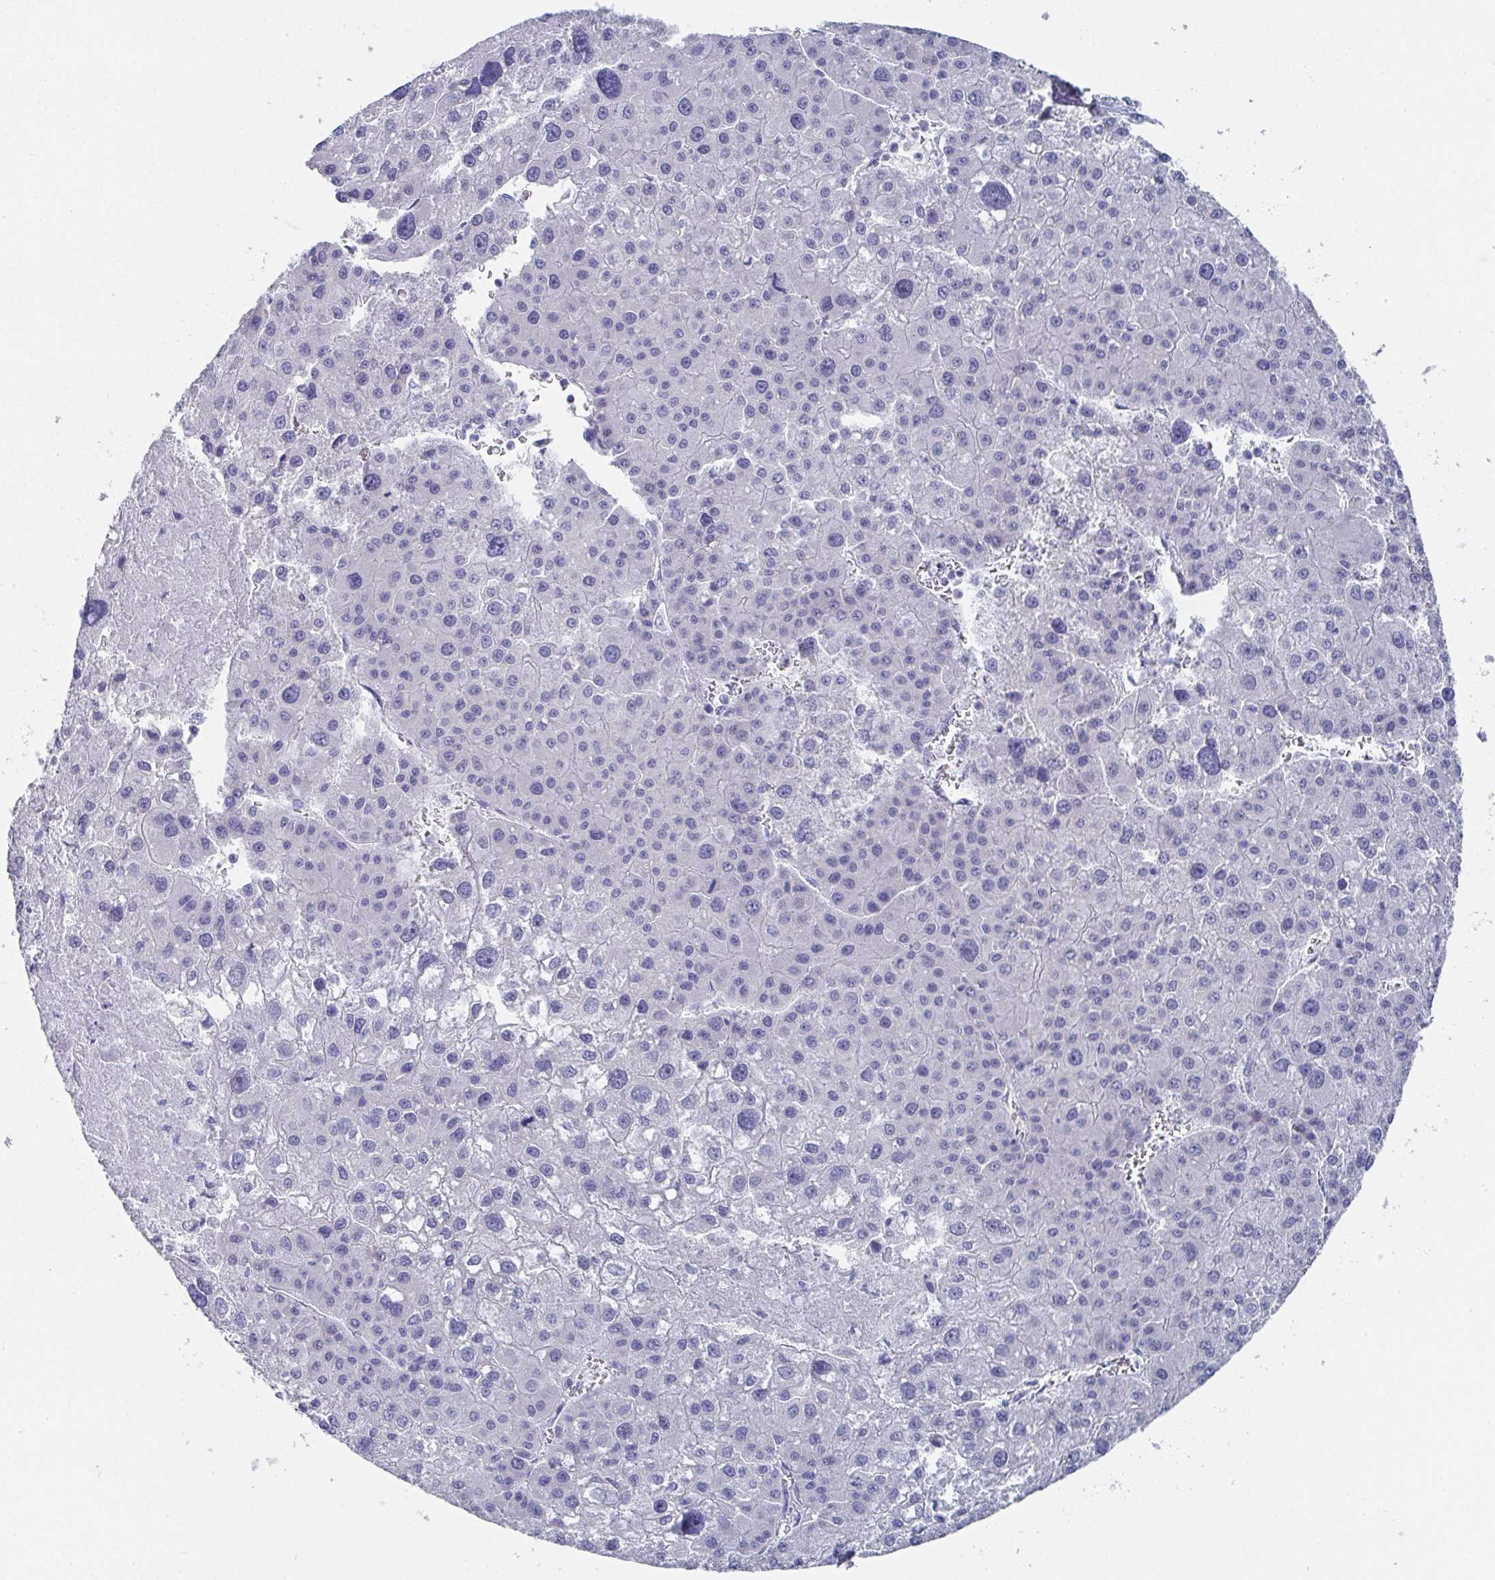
{"staining": {"intensity": "negative", "quantity": "none", "location": "none"}, "tissue": "liver cancer", "cell_type": "Tumor cells", "image_type": "cancer", "snomed": [{"axis": "morphology", "description": "Carcinoma, Hepatocellular, NOS"}, {"axis": "topography", "description": "Liver"}], "caption": "Immunohistochemistry (IHC) photomicrograph of neoplastic tissue: liver hepatocellular carcinoma stained with DAB (3,3'-diaminobenzidine) shows no significant protein staining in tumor cells.", "gene": "GRIA1", "patient": {"sex": "male", "age": 73}}